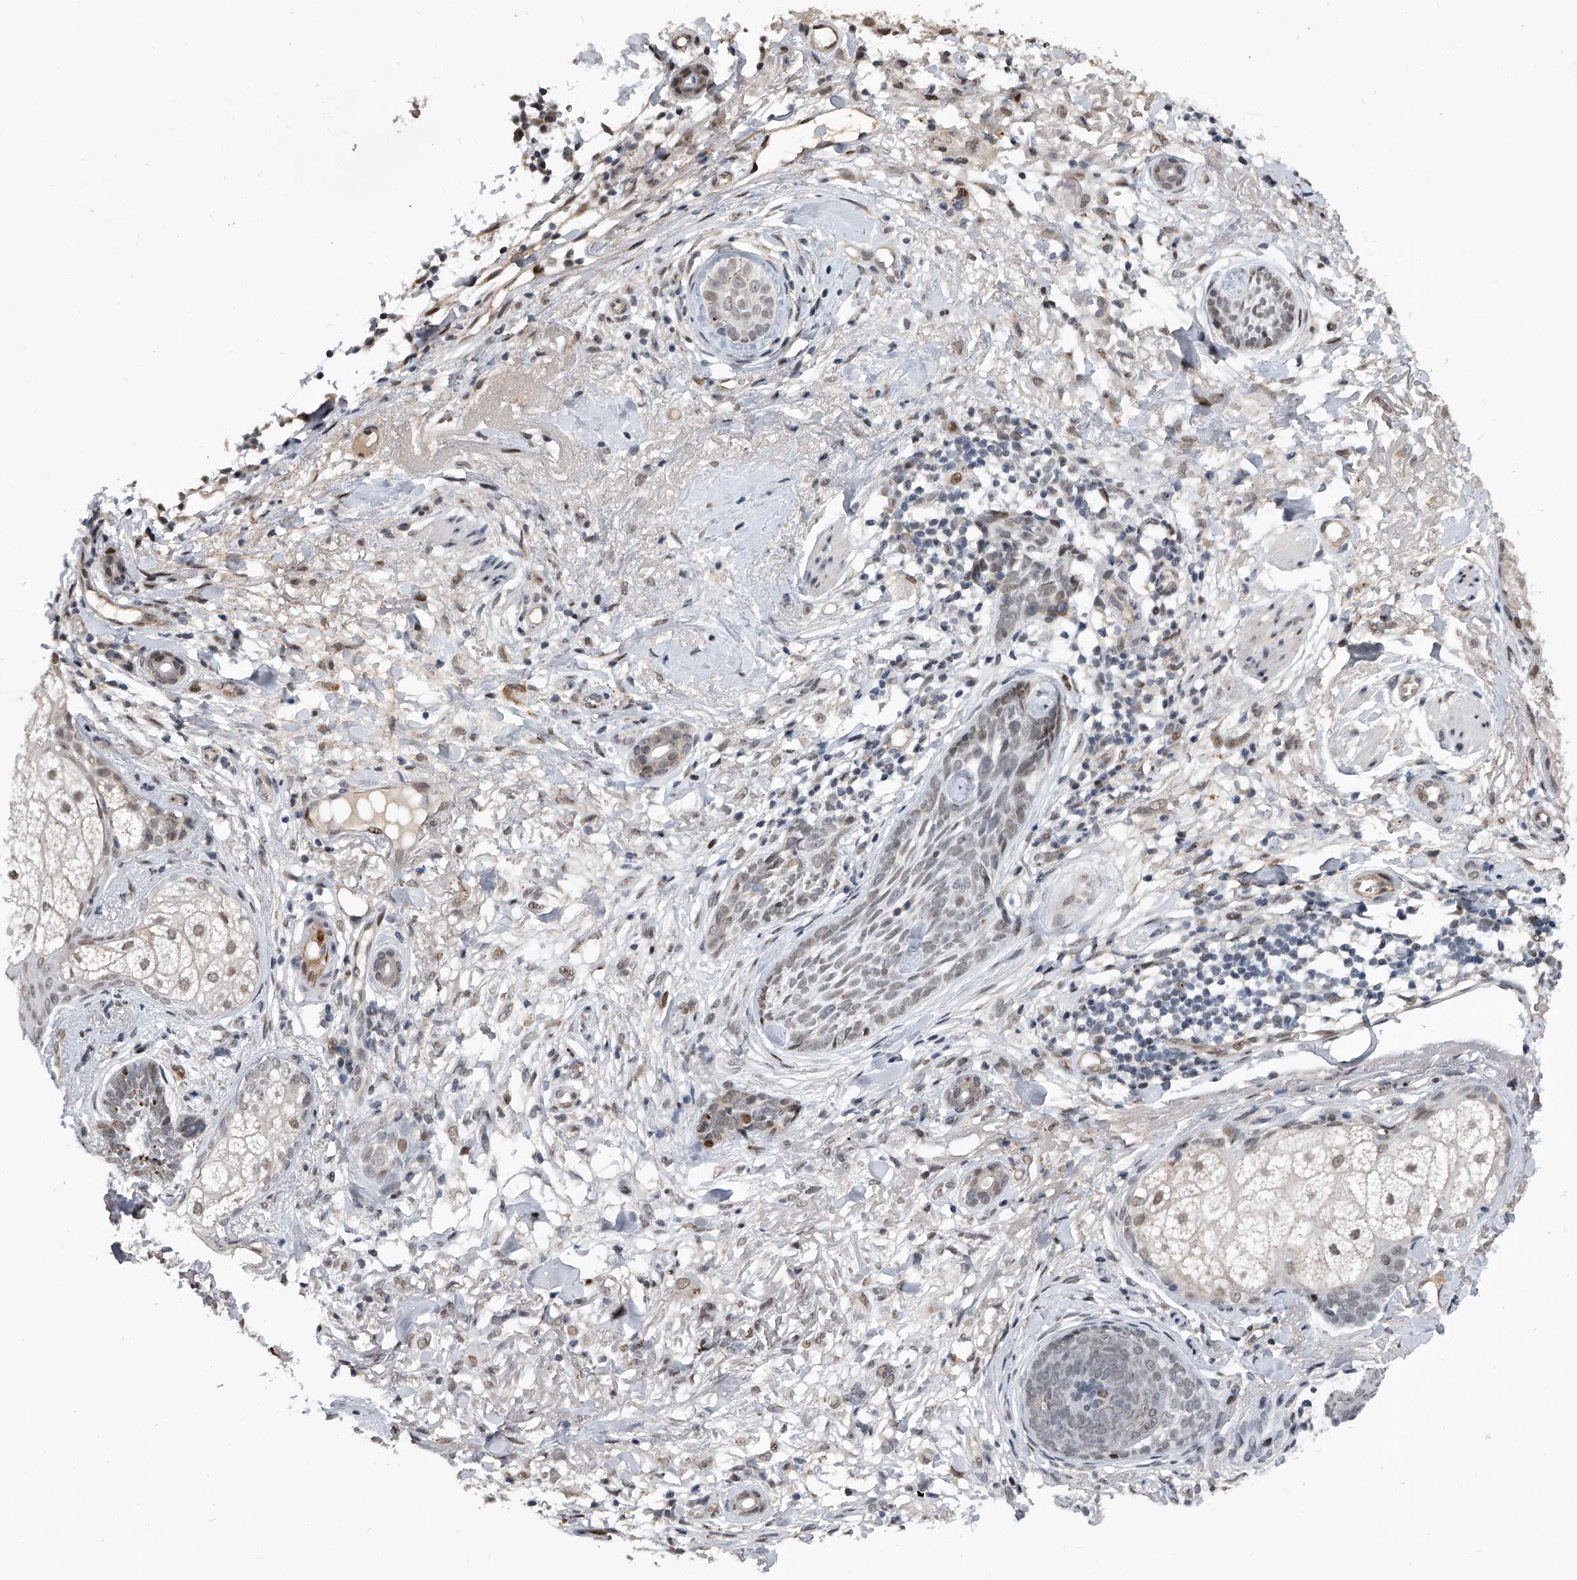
{"staining": {"intensity": "negative", "quantity": "none", "location": "none"}, "tissue": "skin cancer", "cell_type": "Tumor cells", "image_type": "cancer", "snomed": [{"axis": "morphology", "description": "Basal cell carcinoma"}, {"axis": "topography", "description": "Skin"}], "caption": "A high-resolution histopathology image shows immunohistochemistry (IHC) staining of basal cell carcinoma (skin), which exhibits no significant expression in tumor cells.", "gene": "ZNF426", "patient": {"sex": "male", "age": 85}}